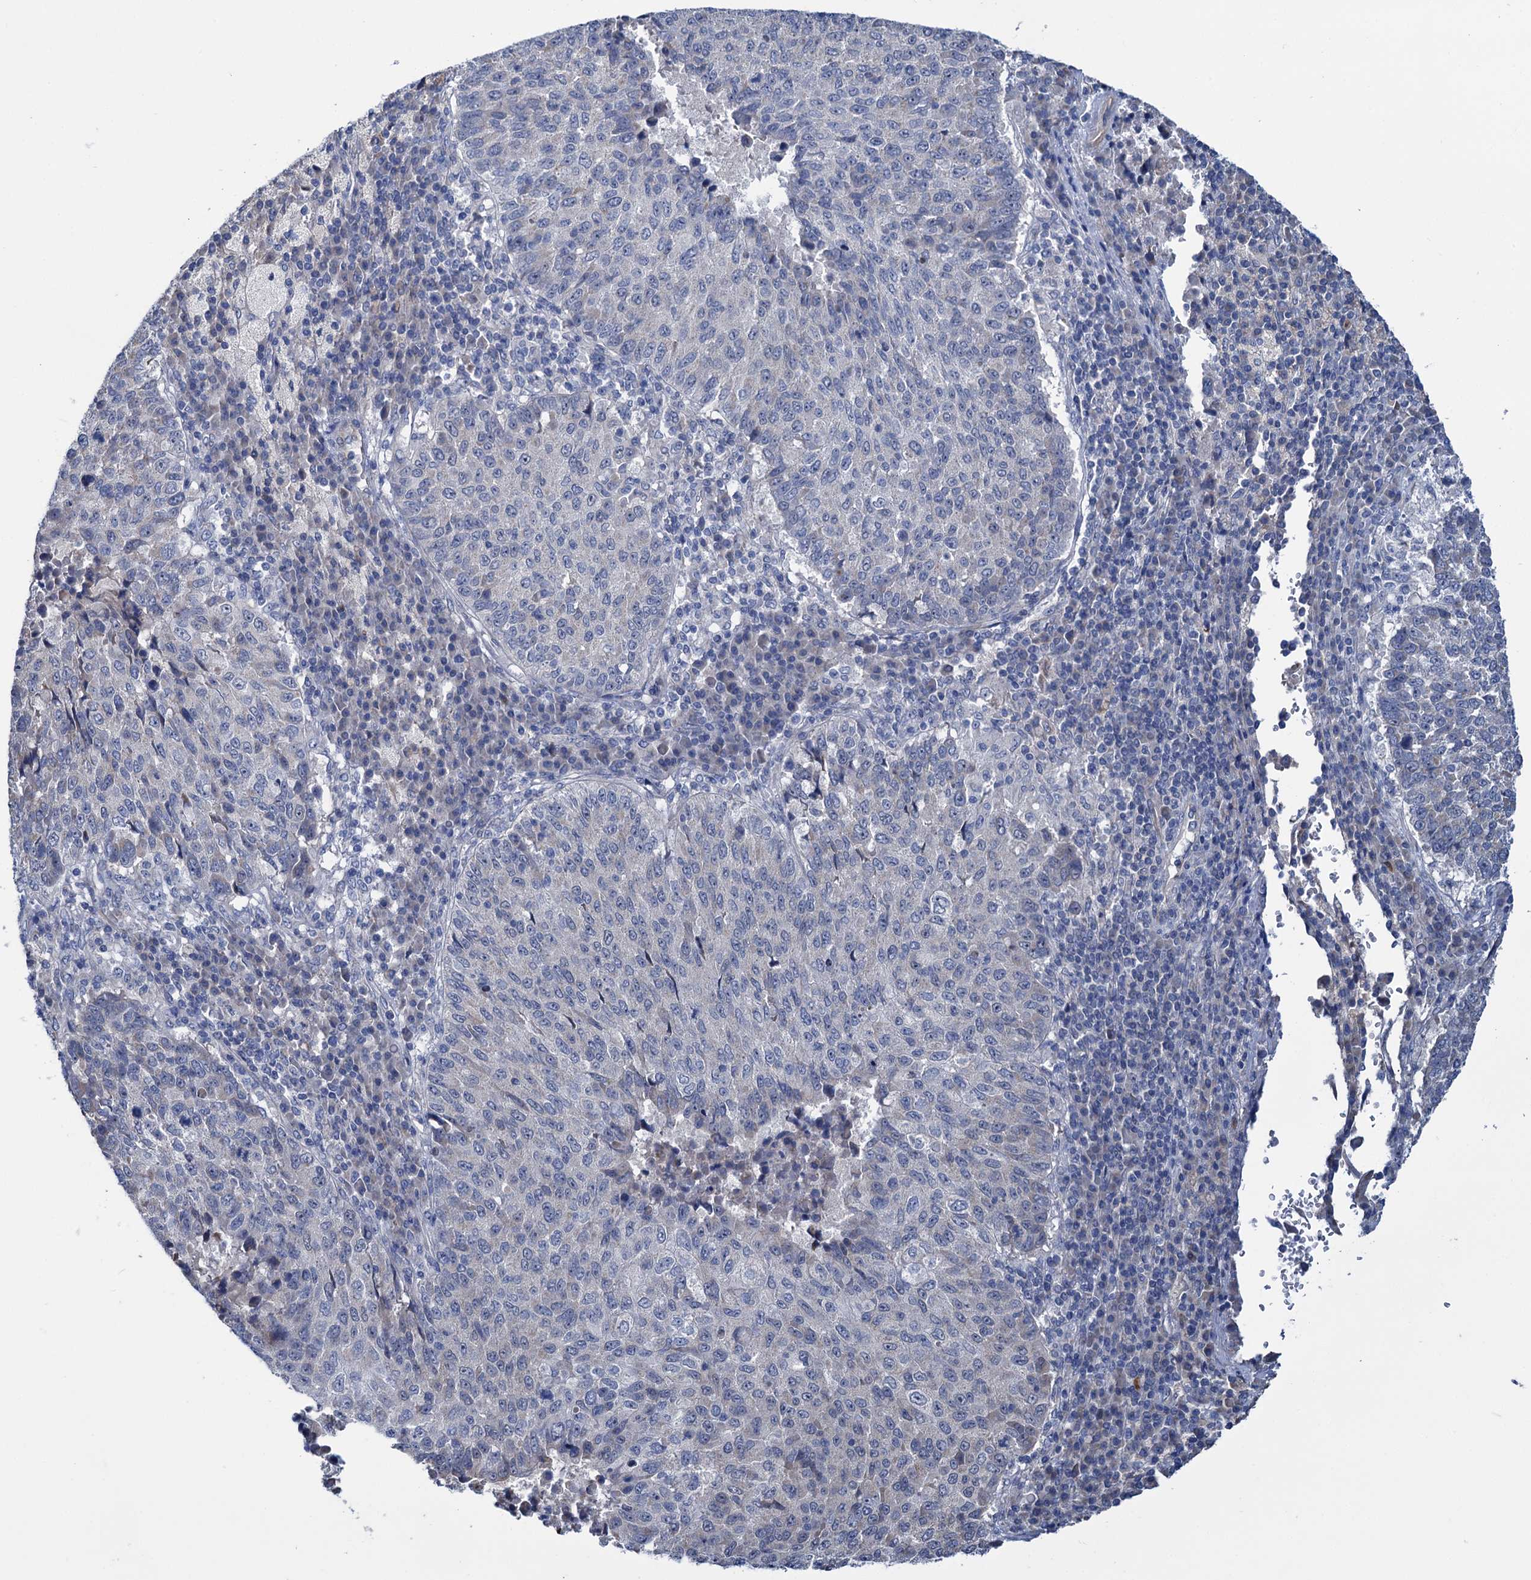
{"staining": {"intensity": "negative", "quantity": "none", "location": "none"}, "tissue": "lung cancer", "cell_type": "Tumor cells", "image_type": "cancer", "snomed": [{"axis": "morphology", "description": "Squamous cell carcinoma, NOS"}, {"axis": "topography", "description": "Lung"}], "caption": "Immunohistochemistry histopathology image of neoplastic tissue: human squamous cell carcinoma (lung) stained with DAB demonstrates no significant protein staining in tumor cells.", "gene": "EYA4", "patient": {"sex": "male", "age": 73}}